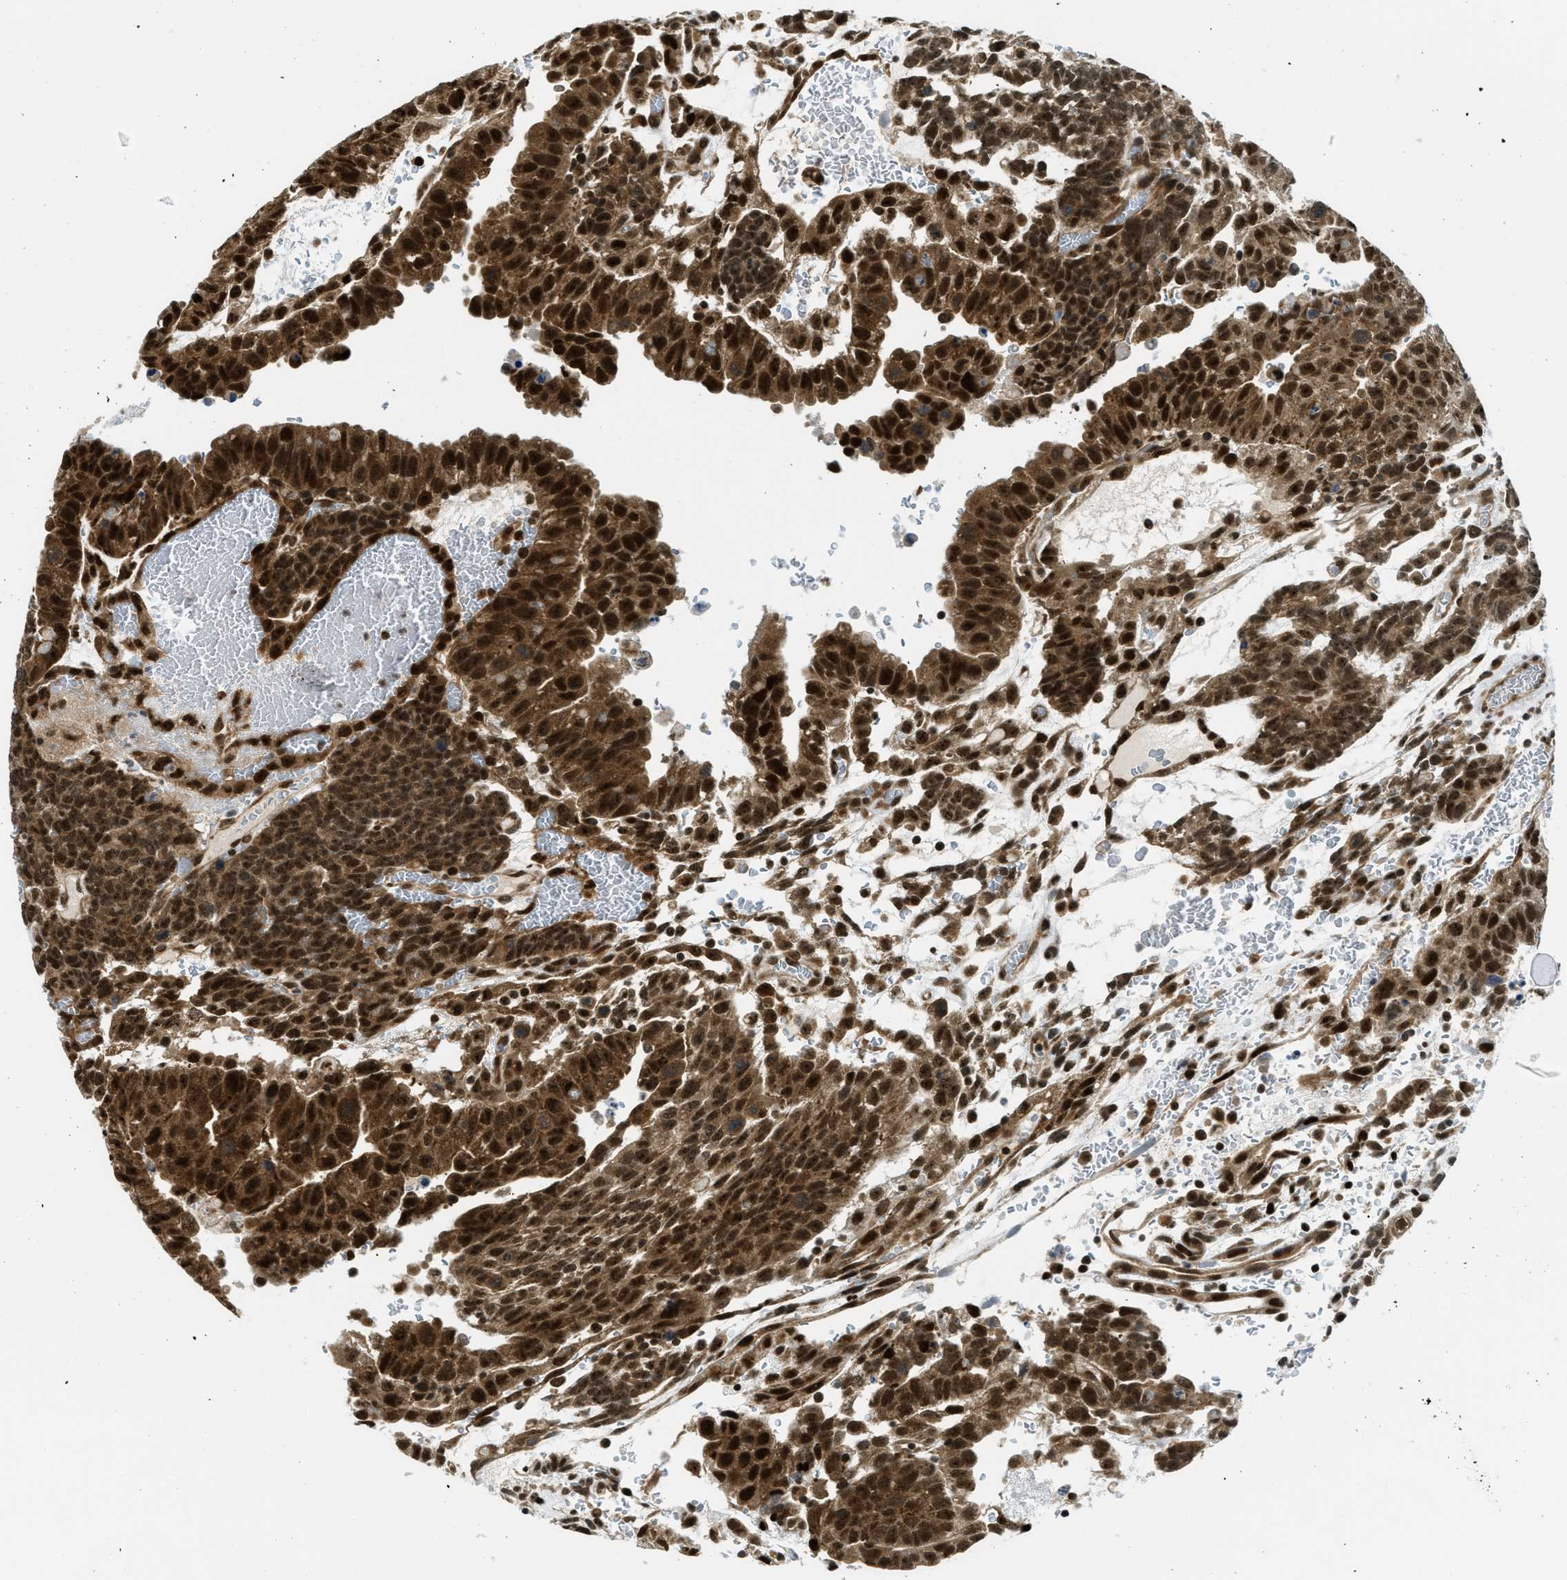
{"staining": {"intensity": "strong", "quantity": ">75%", "location": "cytoplasmic/membranous,nuclear"}, "tissue": "testis cancer", "cell_type": "Tumor cells", "image_type": "cancer", "snomed": [{"axis": "morphology", "description": "Seminoma, NOS"}, {"axis": "morphology", "description": "Carcinoma, Embryonal, NOS"}, {"axis": "topography", "description": "Testis"}], "caption": "Protein analysis of testis embryonal carcinoma tissue shows strong cytoplasmic/membranous and nuclear expression in about >75% of tumor cells. Ihc stains the protein of interest in brown and the nuclei are stained blue.", "gene": "TACC1", "patient": {"sex": "male", "age": 52}}